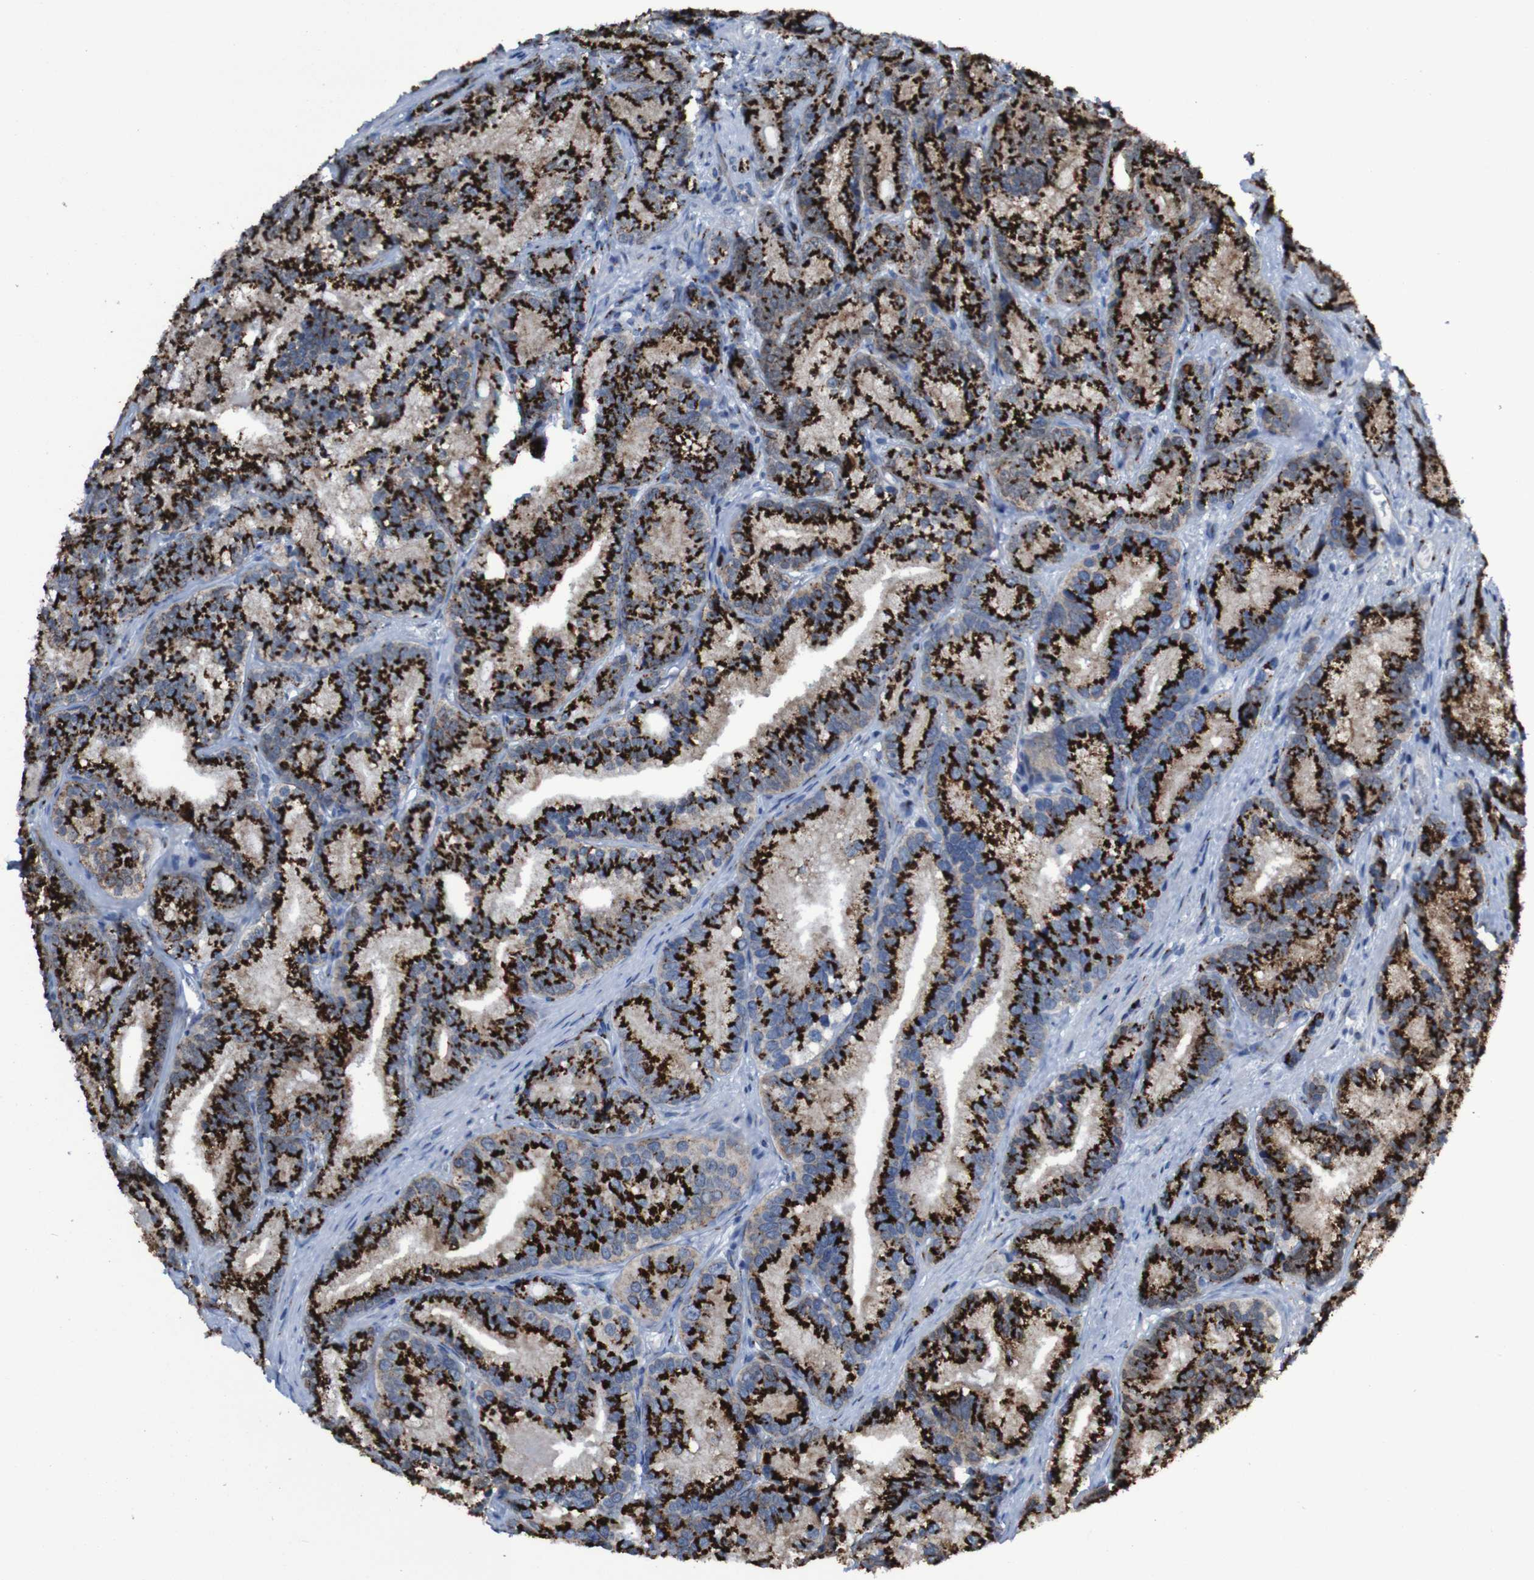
{"staining": {"intensity": "strong", "quantity": ">75%", "location": "cytoplasmic/membranous"}, "tissue": "prostate cancer", "cell_type": "Tumor cells", "image_type": "cancer", "snomed": [{"axis": "morphology", "description": "Adenocarcinoma, Low grade"}, {"axis": "topography", "description": "Prostate"}], "caption": "Immunohistochemistry photomicrograph of human prostate cancer stained for a protein (brown), which exhibits high levels of strong cytoplasmic/membranous expression in about >75% of tumor cells.", "gene": "GOLM1", "patient": {"sex": "male", "age": 89}}